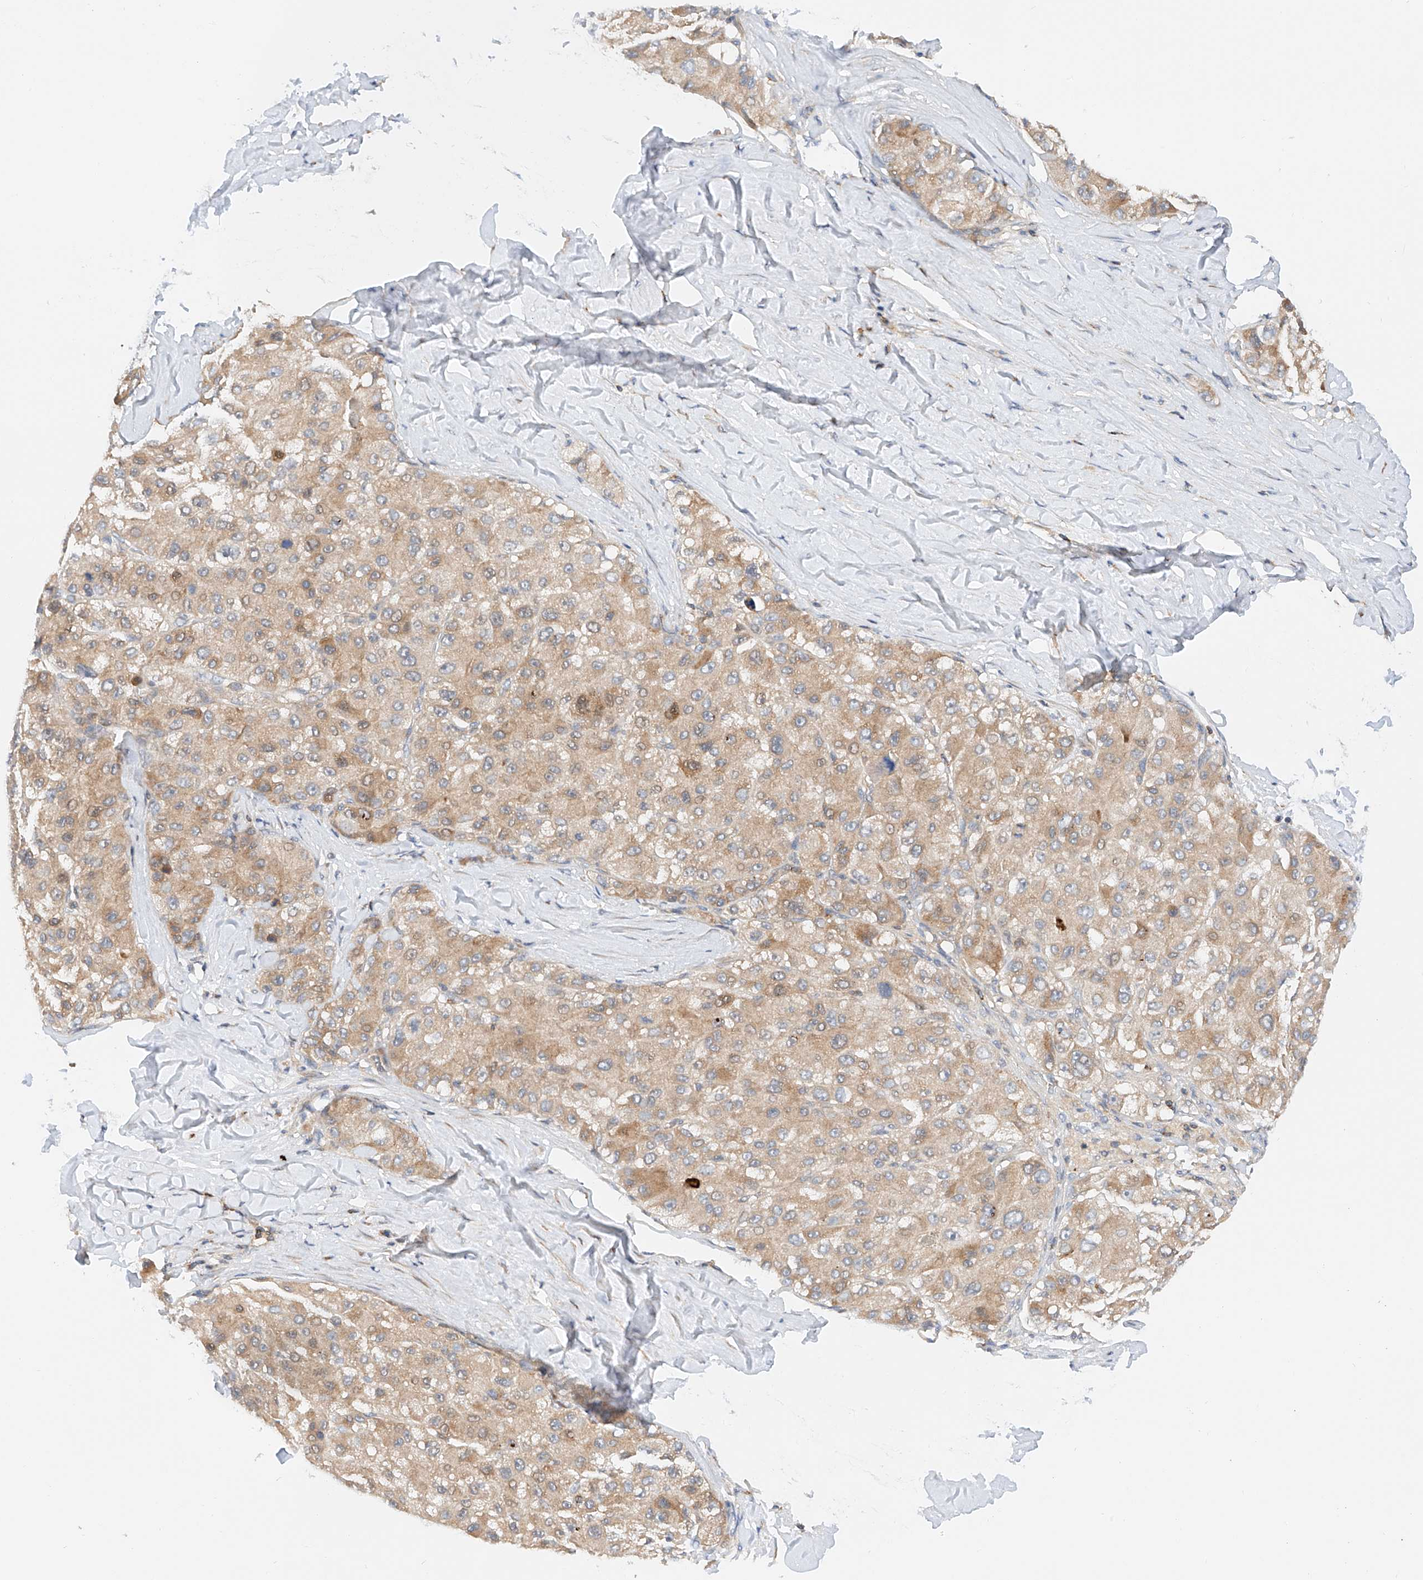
{"staining": {"intensity": "weak", "quantity": ">75%", "location": "cytoplasmic/membranous"}, "tissue": "liver cancer", "cell_type": "Tumor cells", "image_type": "cancer", "snomed": [{"axis": "morphology", "description": "Carcinoma, Hepatocellular, NOS"}, {"axis": "topography", "description": "Liver"}], "caption": "Liver cancer stained with a protein marker demonstrates weak staining in tumor cells.", "gene": "MFN2", "patient": {"sex": "male", "age": 80}}